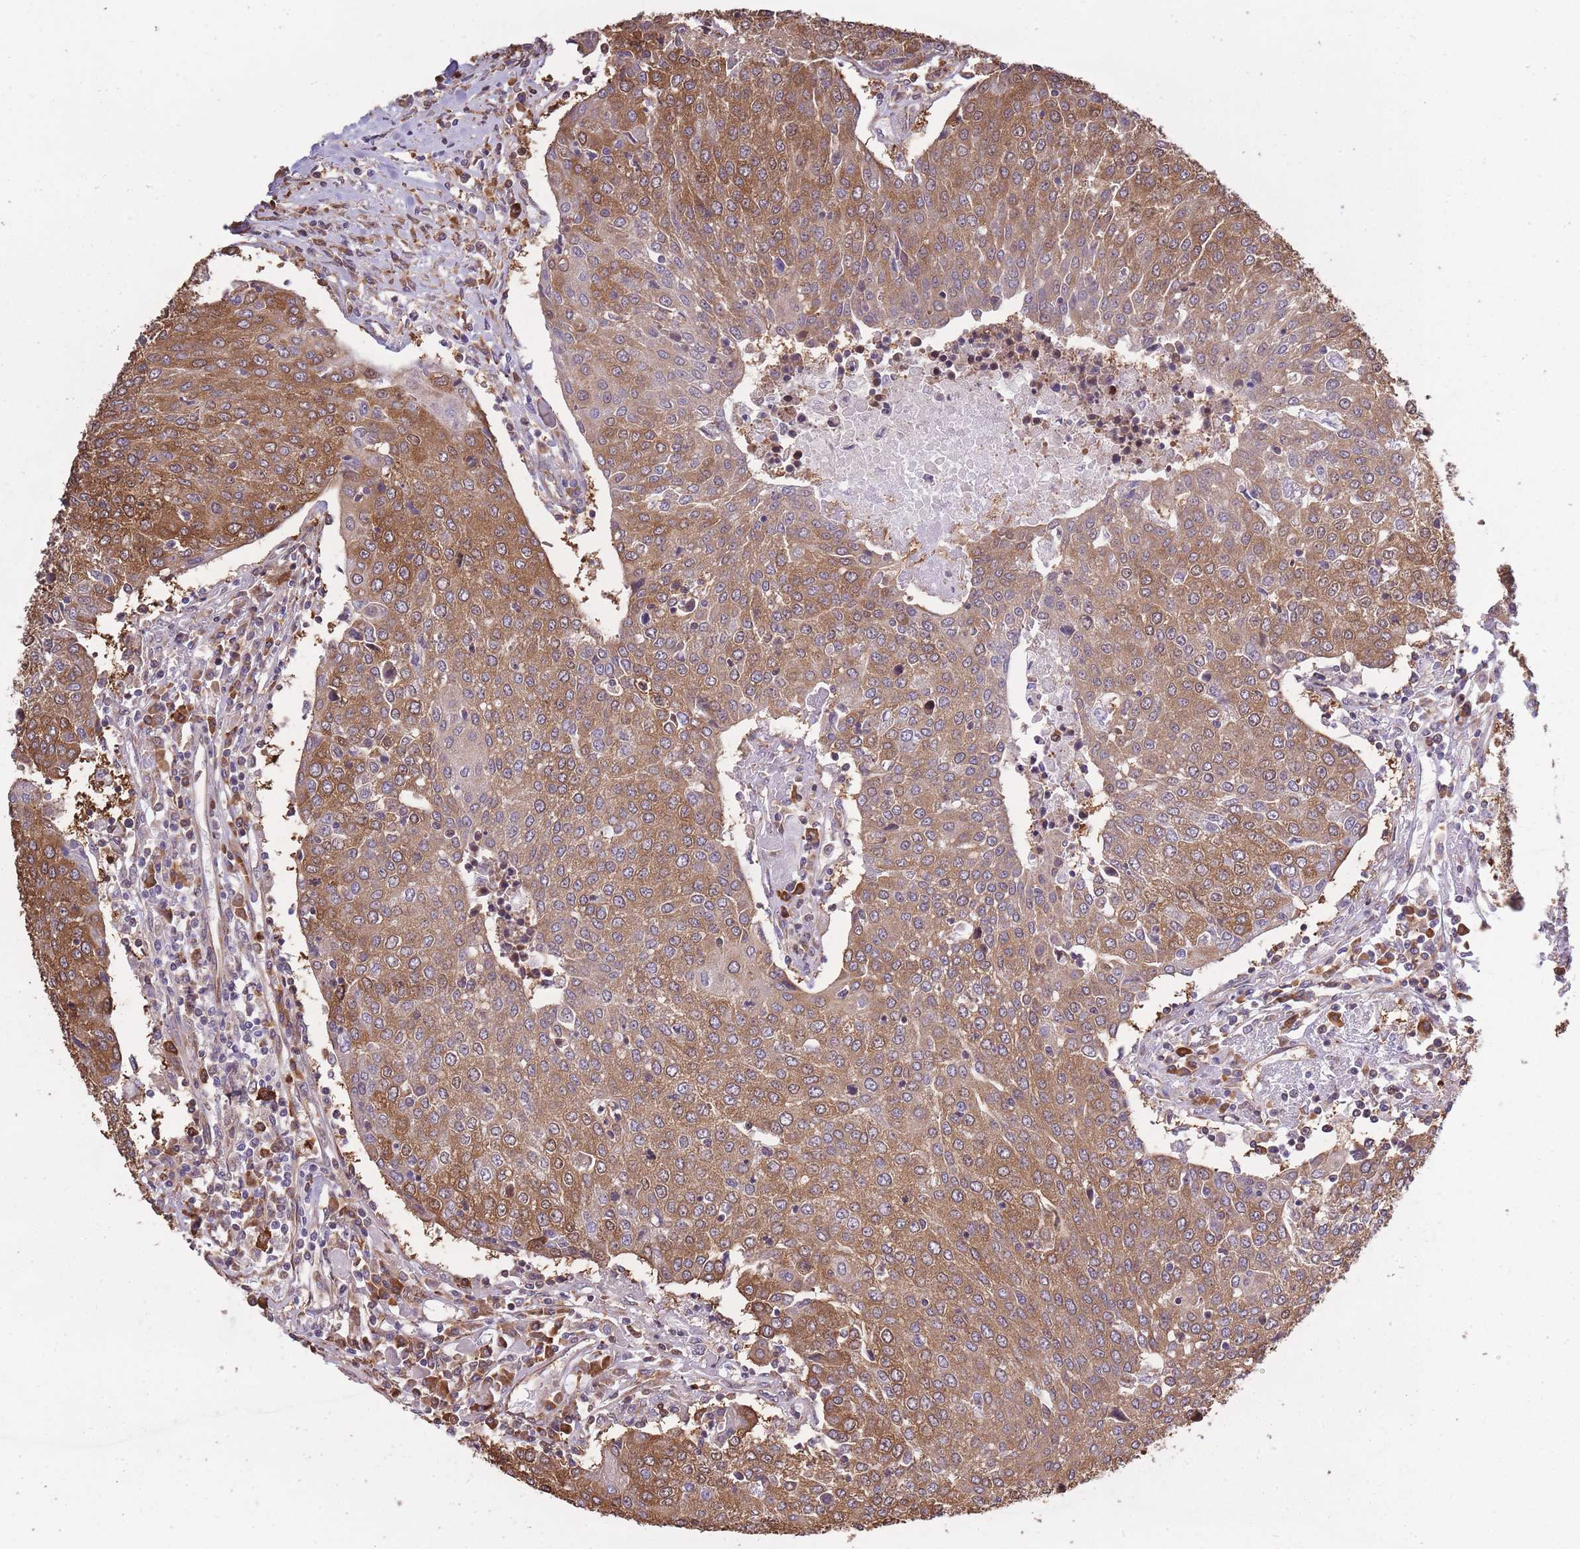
{"staining": {"intensity": "moderate", "quantity": ">75%", "location": "cytoplasmic/membranous"}, "tissue": "urothelial cancer", "cell_type": "Tumor cells", "image_type": "cancer", "snomed": [{"axis": "morphology", "description": "Urothelial carcinoma, High grade"}, {"axis": "topography", "description": "Urinary bladder"}], "caption": "IHC photomicrograph of human urothelial cancer stained for a protein (brown), which shows medium levels of moderate cytoplasmic/membranous staining in approximately >75% of tumor cells.", "gene": "ARL13B", "patient": {"sex": "female", "age": 85}}